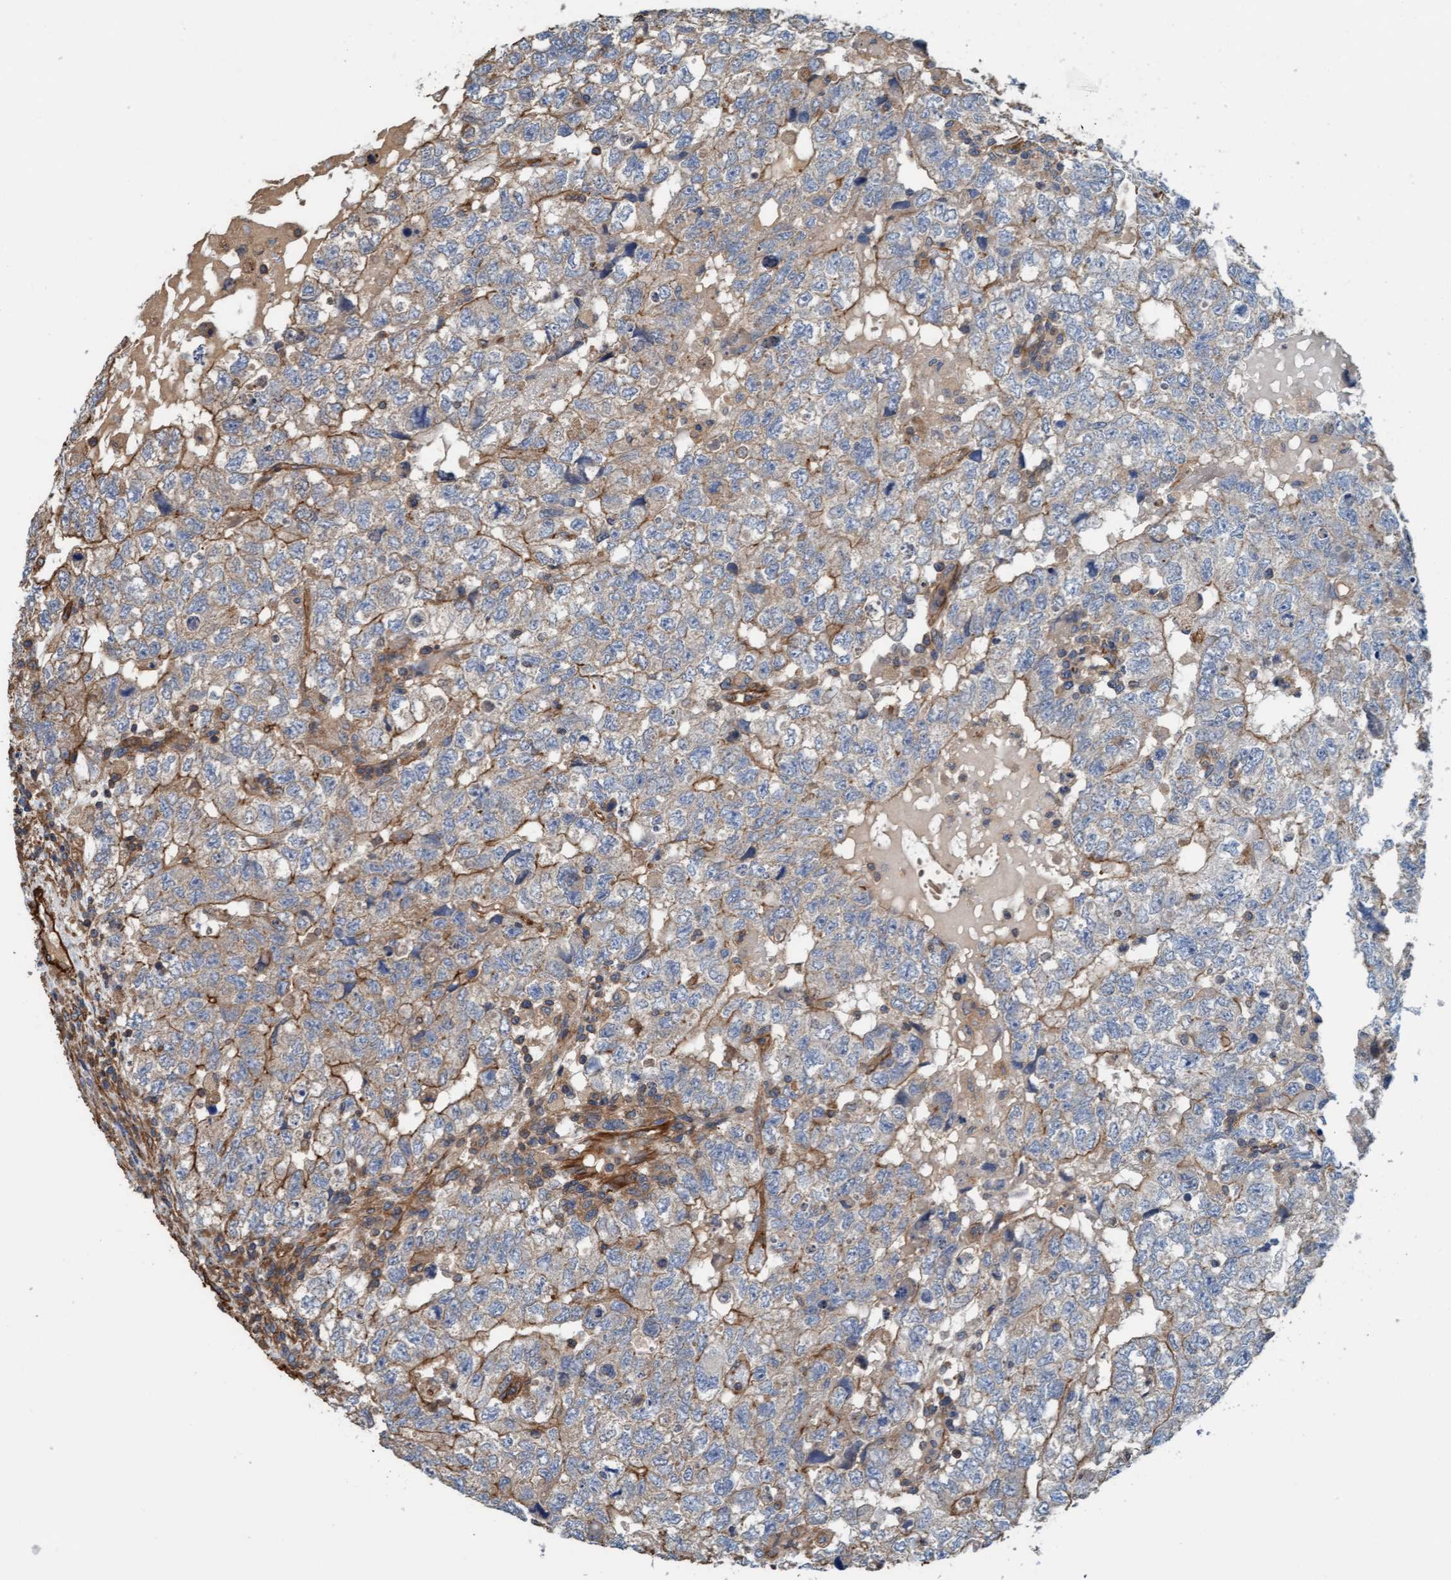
{"staining": {"intensity": "moderate", "quantity": "<25%", "location": "cytoplasmic/membranous"}, "tissue": "testis cancer", "cell_type": "Tumor cells", "image_type": "cancer", "snomed": [{"axis": "morphology", "description": "Carcinoma, Embryonal, NOS"}, {"axis": "topography", "description": "Testis"}], "caption": "Testis cancer tissue exhibits moderate cytoplasmic/membranous positivity in approximately <25% of tumor cells, visualized by immunohistochemistry. Using DAB (3,3'-diaminobenzidine) (brown) and hematoxylin (blue) stains, captured at high magnification using brightfield microscopy.", "gene": "STXBP4", "patient": {"sex": "male", "age": 36}}